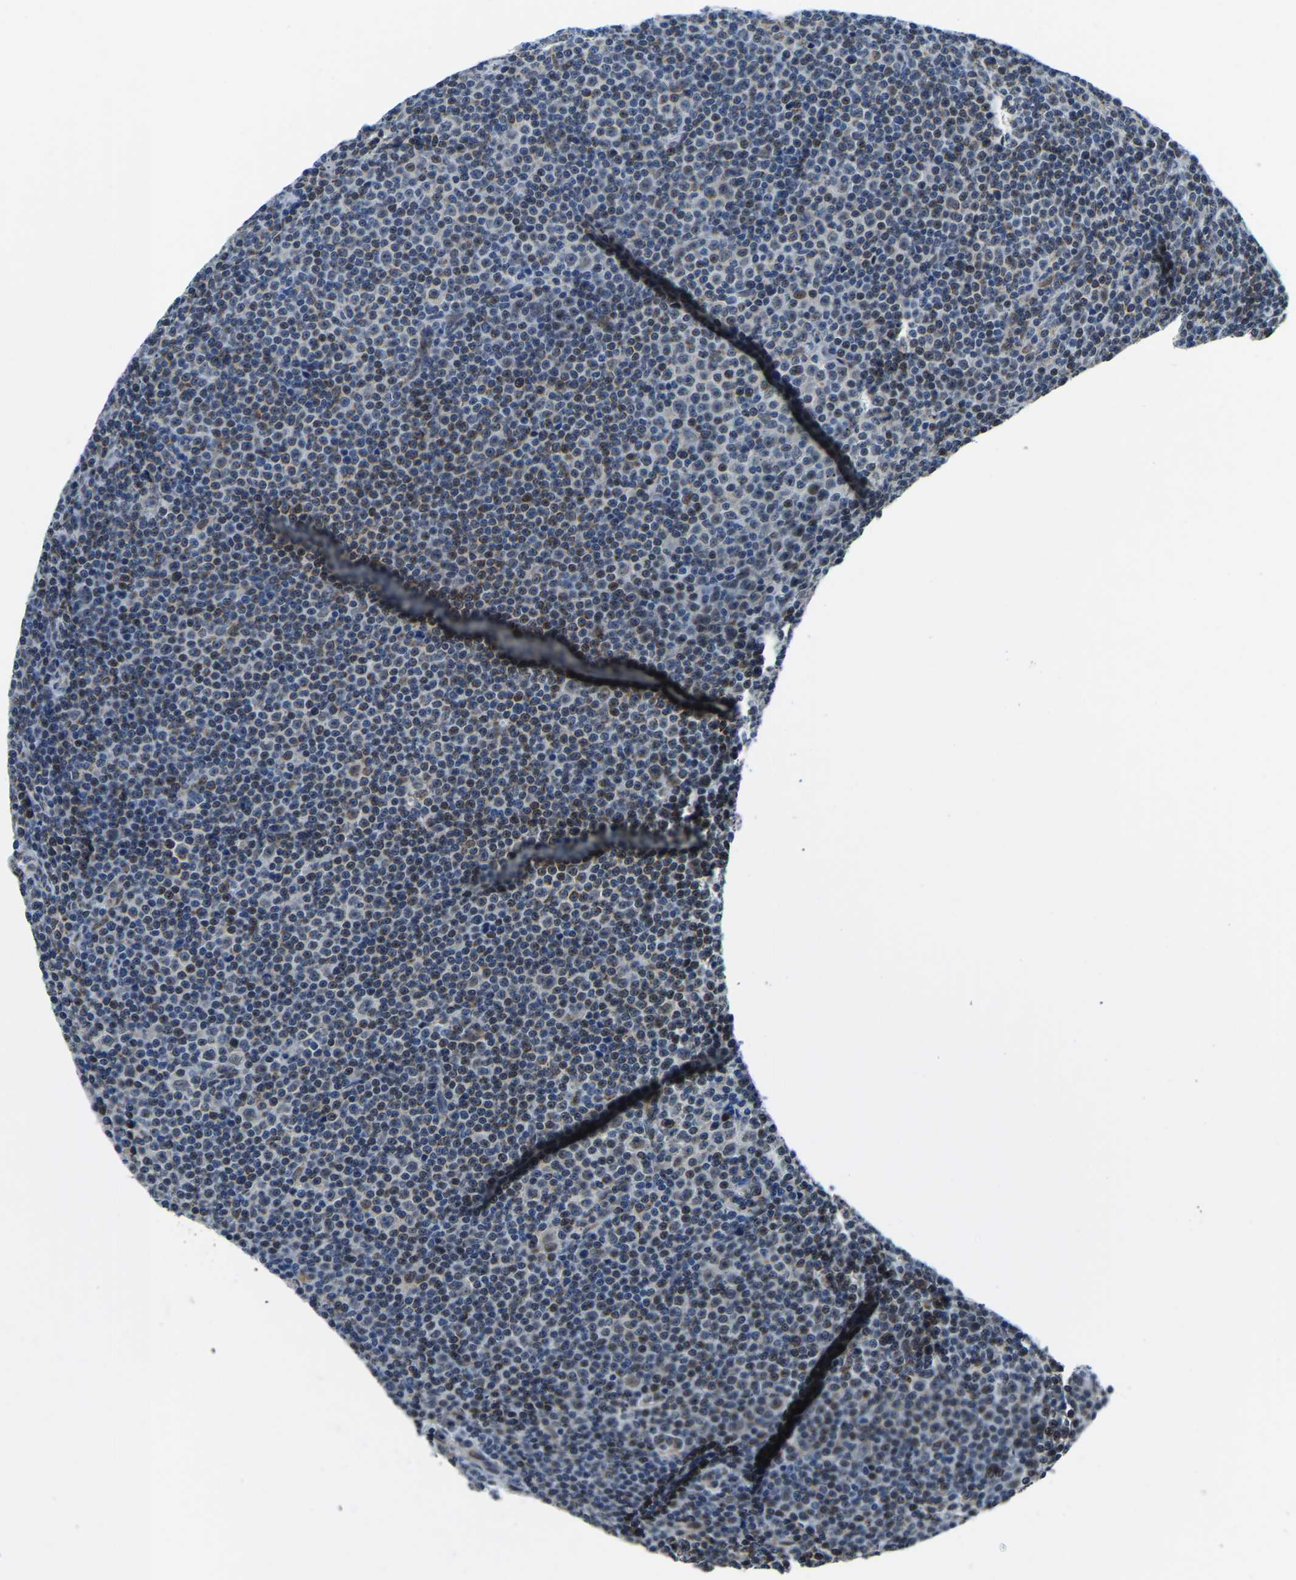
{"staining": {"intensity": "weak", "quantity": "<25%", "location": "nuclear"}, "tissue": "lymphoma", "cell_type": "Tumor cells", "image_type": "cancer", "snomed": [{"axis": "morphology", "description": "Malignant lymphoma, non-Hodgkin's type, Low grade"}, {"axis": "topography", "description": "Lymph node"}], "caption": "DAB immunohistochemical staining of lymphoma shows no significant positivity in tumor cells. (DAB immunohistochemistry visualized using brightfield microscopy, high magnification).", "gene": "BNIP3L", "patient": {"sex": "female", "age": 67}}